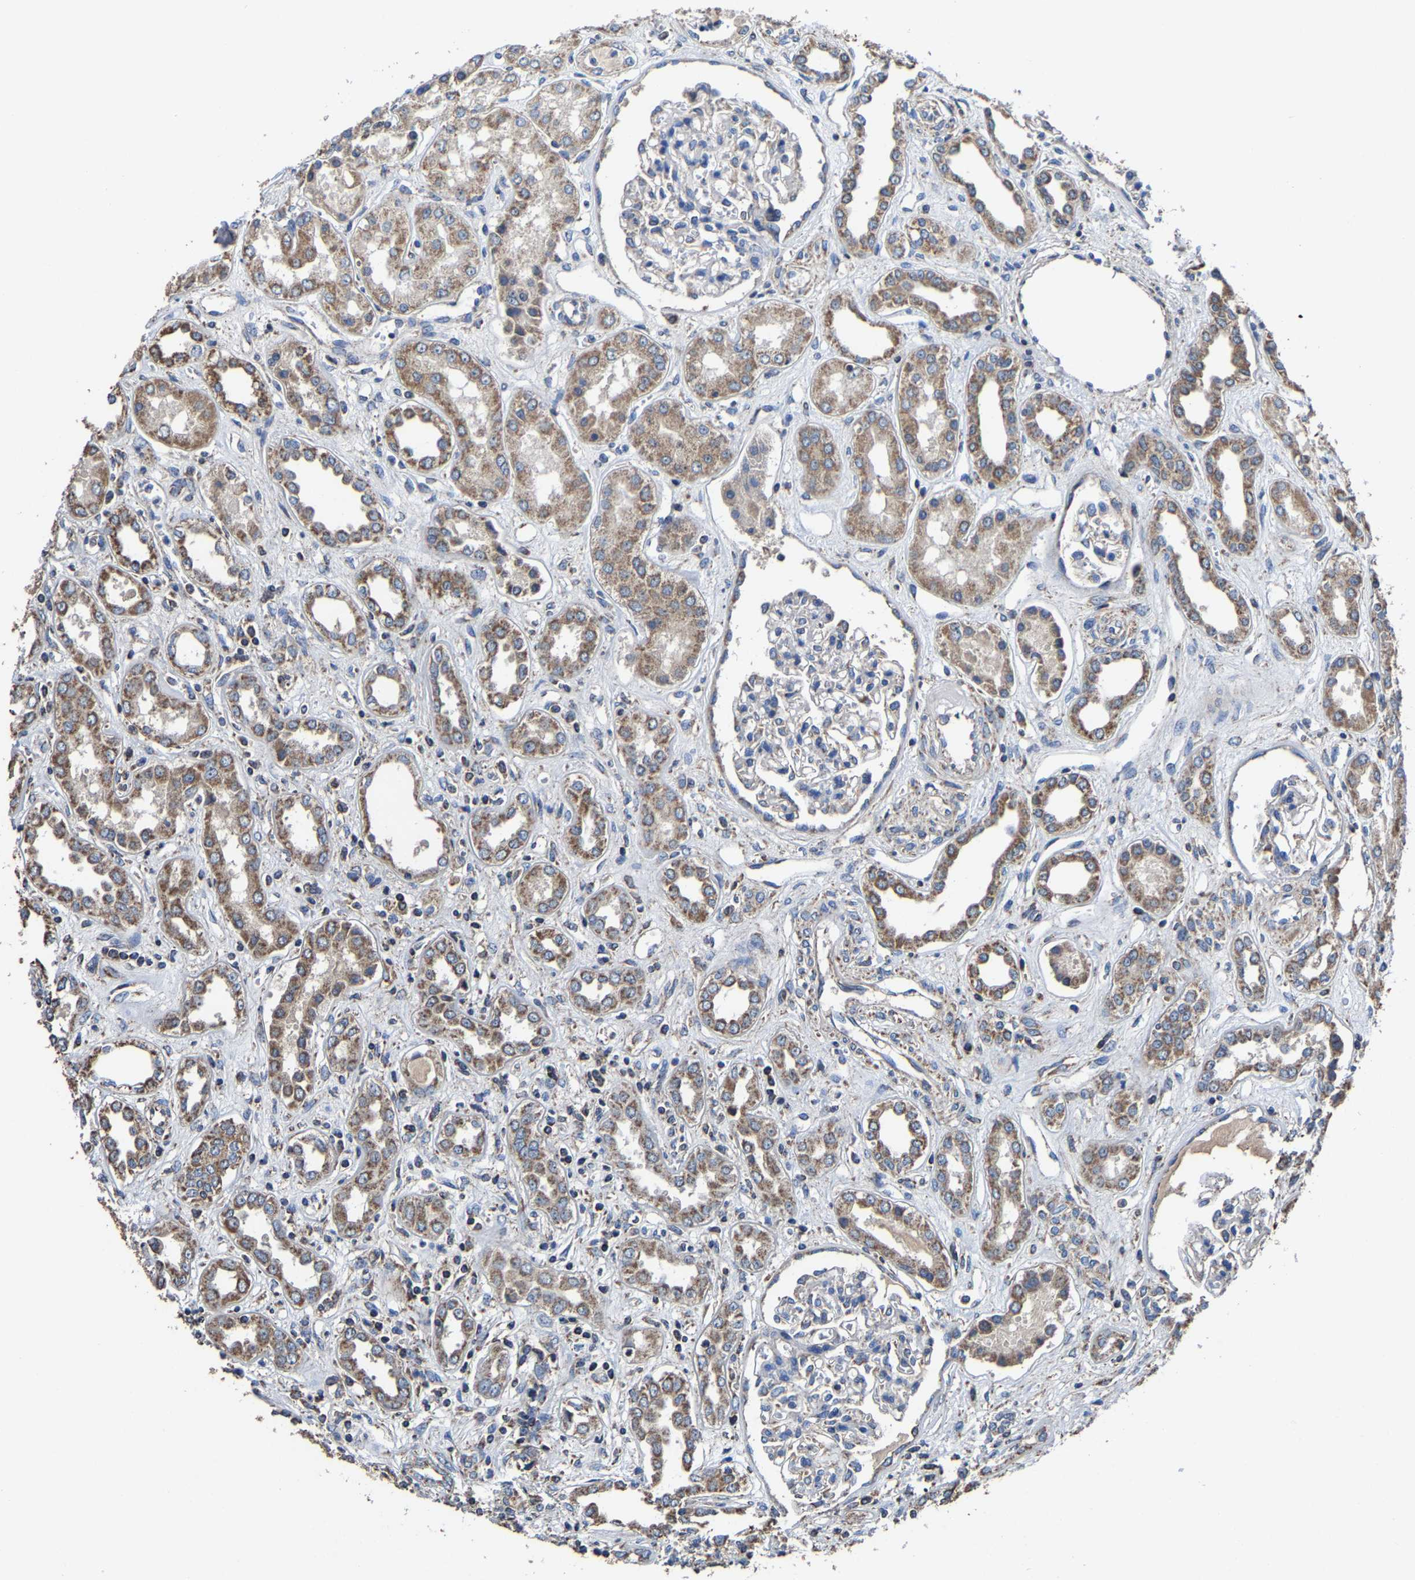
{"staining": {"intensity": "weak", "quantity": "<25%", "location": "cytoplasmic/membranous"}, "tissue": "kidney", "cell_type": "Cells in glomeruli", "image_type": "normal", "snomed": [{"axis": "morphology", "description": "Normal tissue, NOS"}, {"axis": "topography", "description": "Kidney"}], "caption": "High magnification brightfield microscopy of unremarkable kidney stained with DAB (3,3'-diaminobenzidine) (brown) and counterstained with hematoxylin (blue): cells in glomeruli show no significant staining.", "gene": "ZCCHC7", "patient": {"sex": "male", "age": 59}}